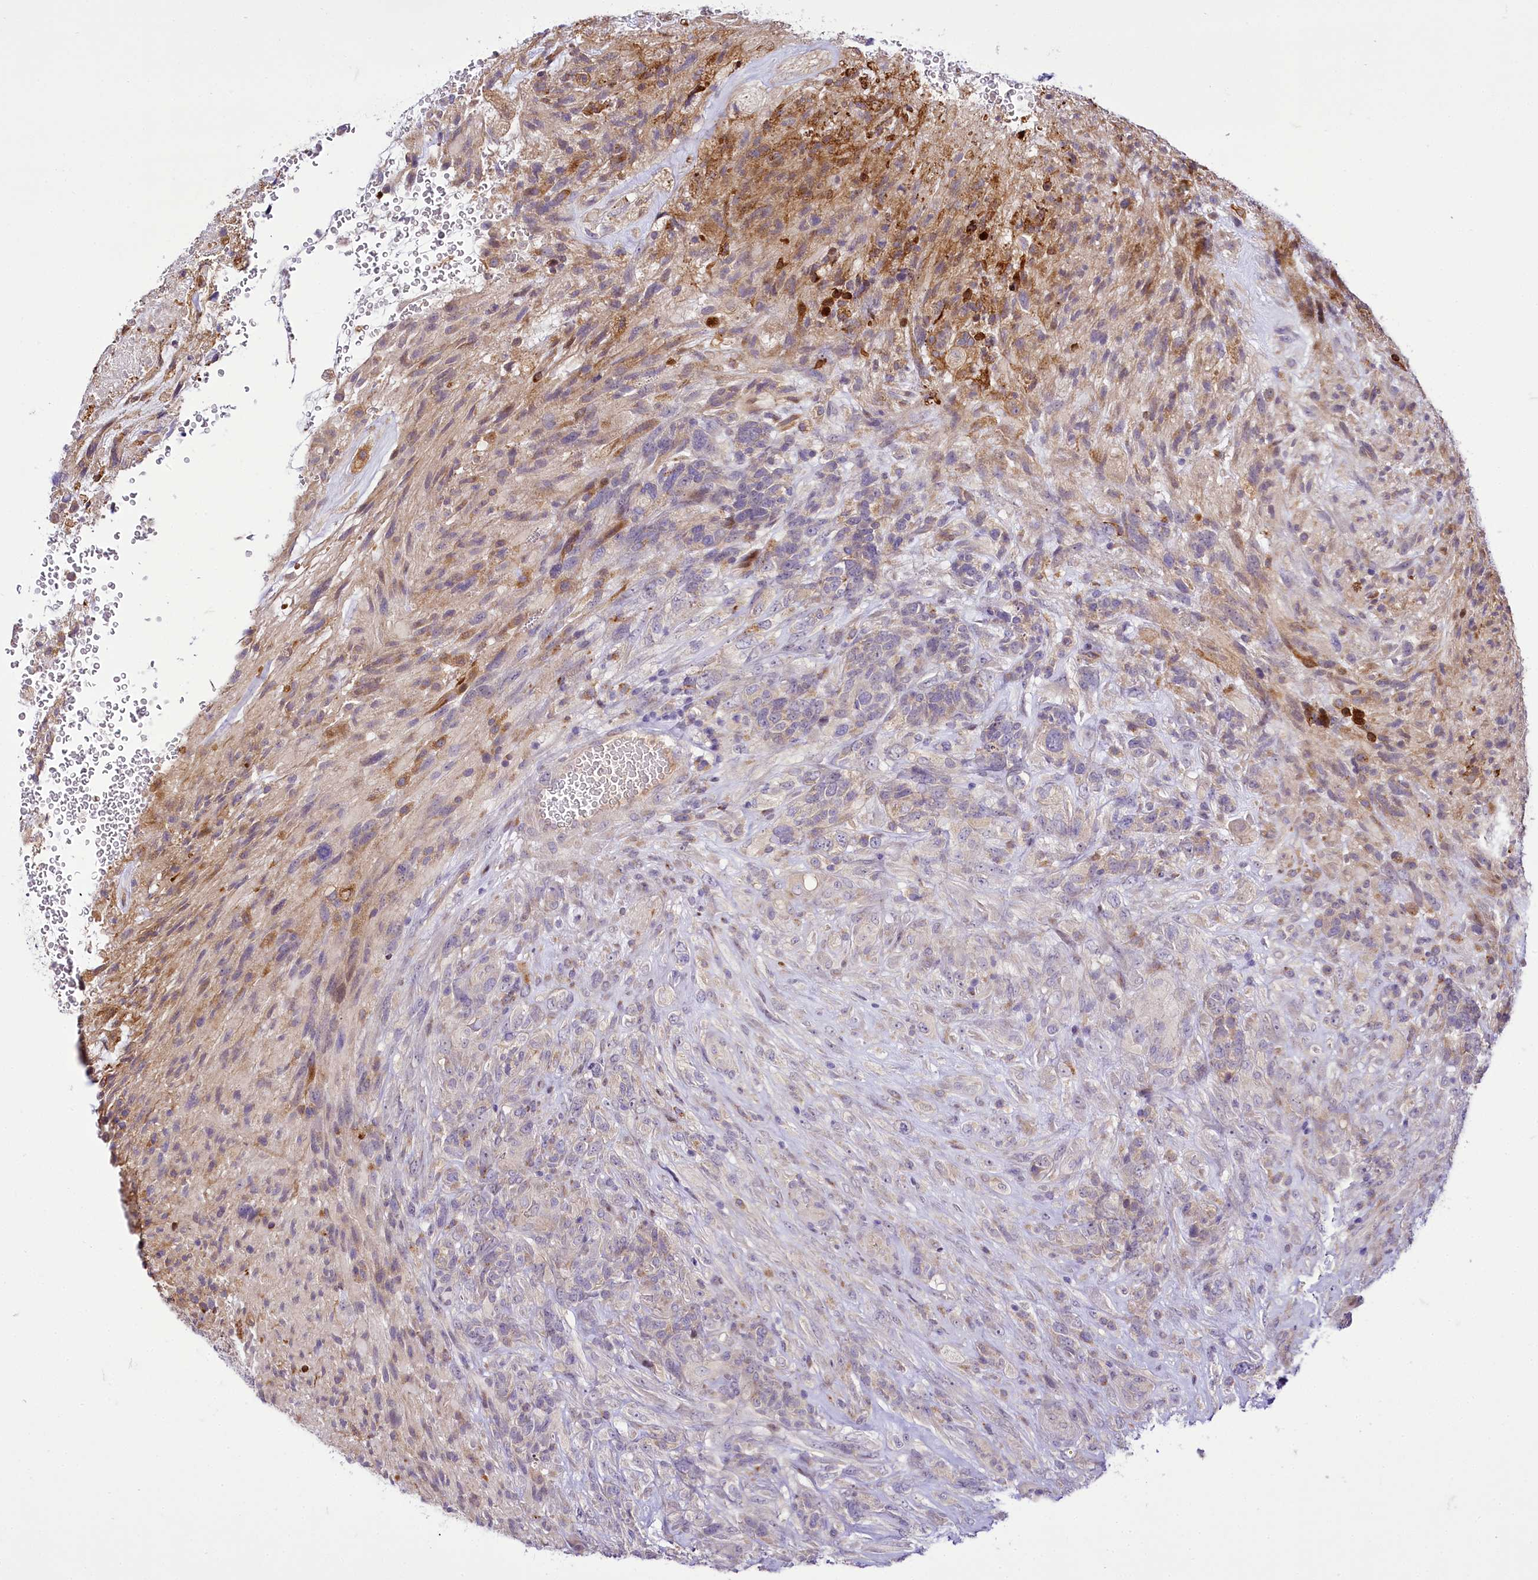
{"staining": {"intensity": "moderate", "quantity": "<25%", "location": "cytoplasmic/membranous"}, "tissue": "glioma", "cell_type": "Tumor cells", "image_type": "cancer", "snomed": [{"axis": "morphology", "description": "Glioma, malignant, High grade"}, {"axis": "topography", "description": "Brain"}], "caption": "High-power microscopy captured an IHC photomicrograph of malignant glioma (high-grade), revealing moderate cytoplasmic/membranous positivity in about <25% of tumor cells.", "gene": "ZC3H12C", "patient": {"sex": "male", "age": 61}}